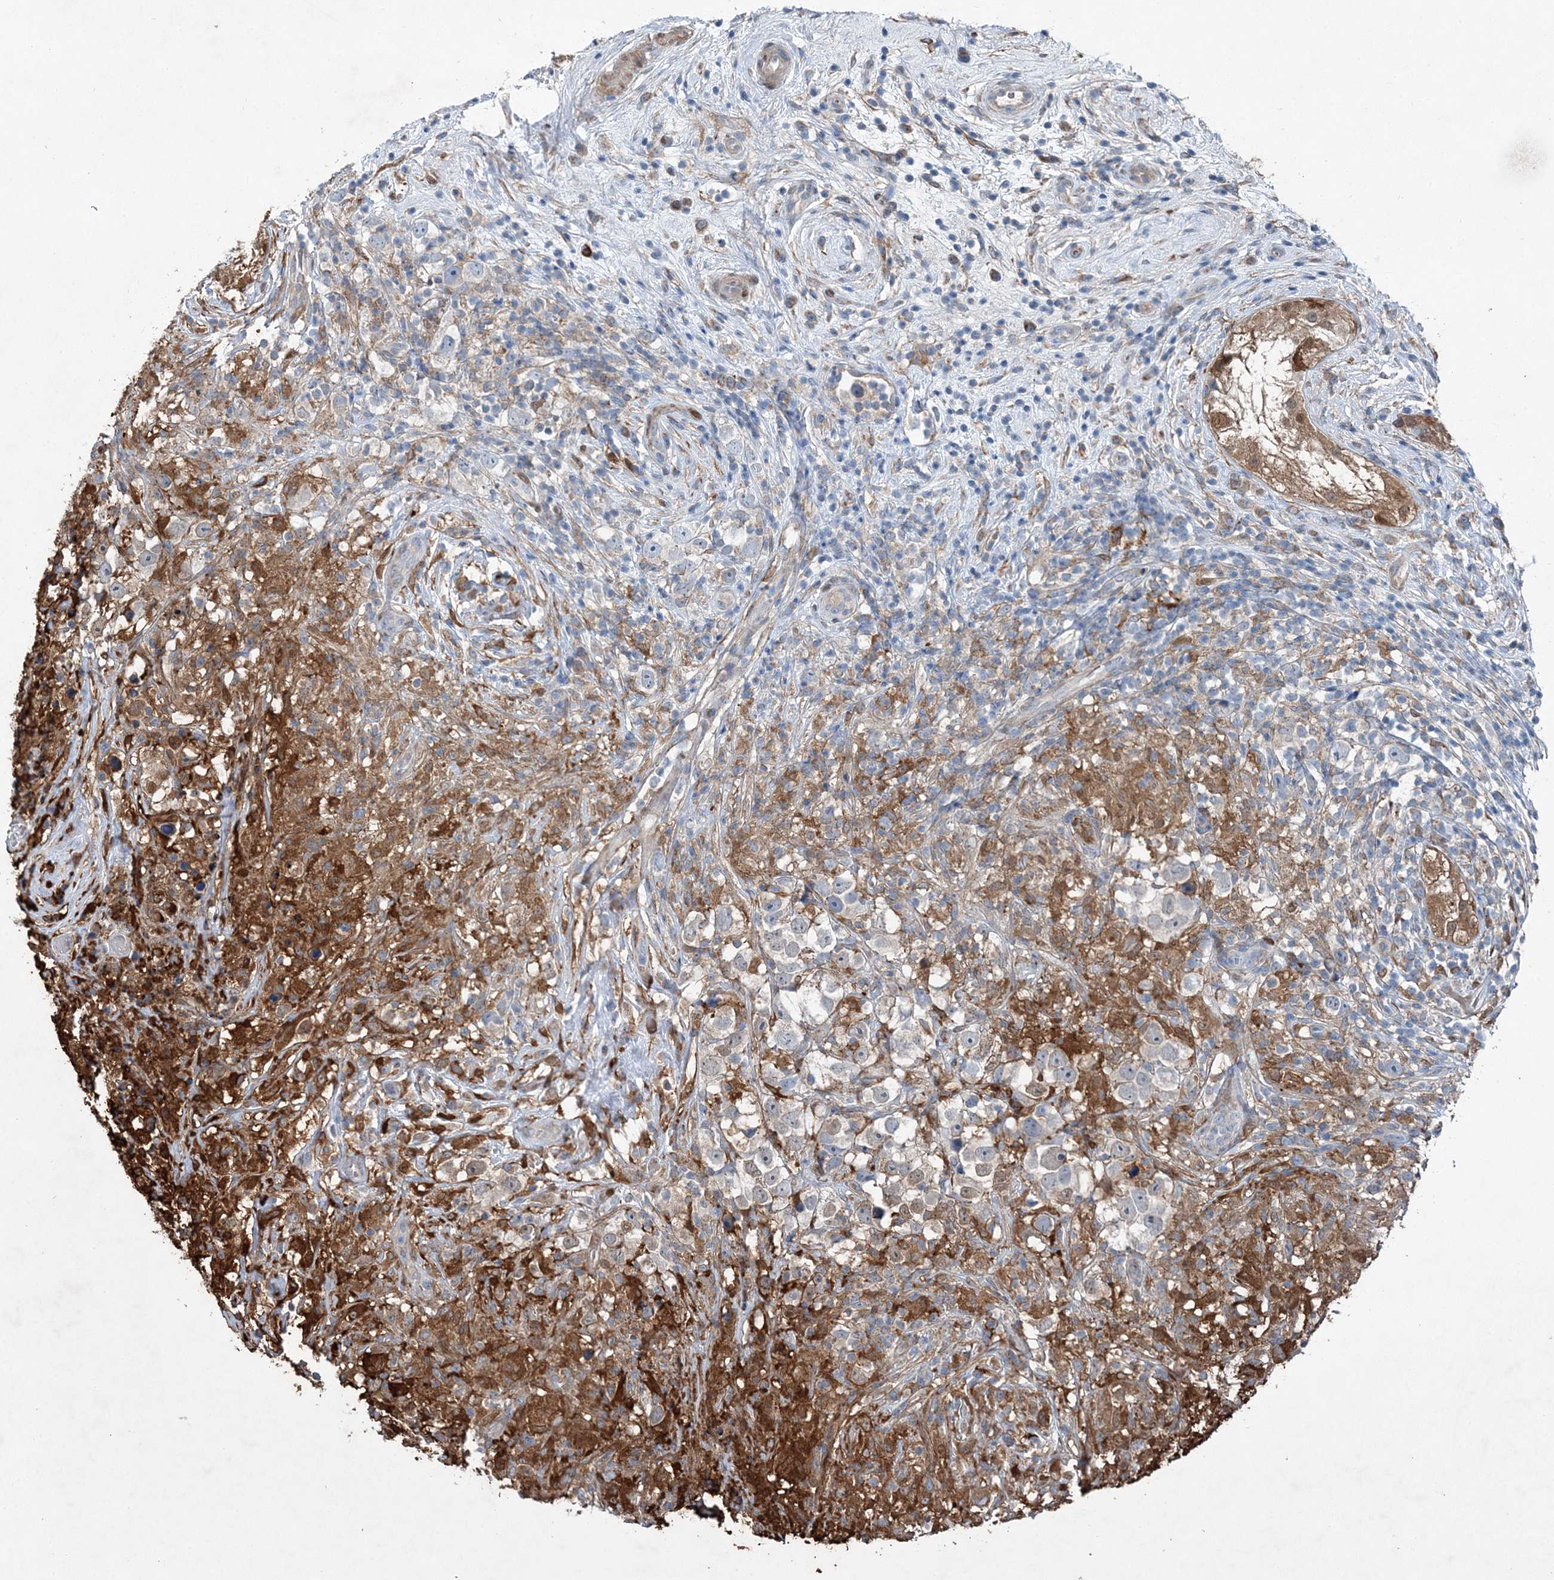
{"staining": {"intensity": "moderate", "quantity": ">75%", "location": "cytoplasmic/membranous"}, "tissue": "testis cancer", "cell_type": "Tumor cells", "image_type": "cancer", "snomed": [{"axis": "morphology", "description": "Seminoma, NOS"}, {"axis": "topography", "description": "Testis"}], "caption": "Testis seminoma stained with a brown dye demonstrates moderate cytoplasmic/membranous positive expression in approximately >75% of tumor cells.", "gene": "SPOPL", "patient": {"sex": "male", "age": 49}}